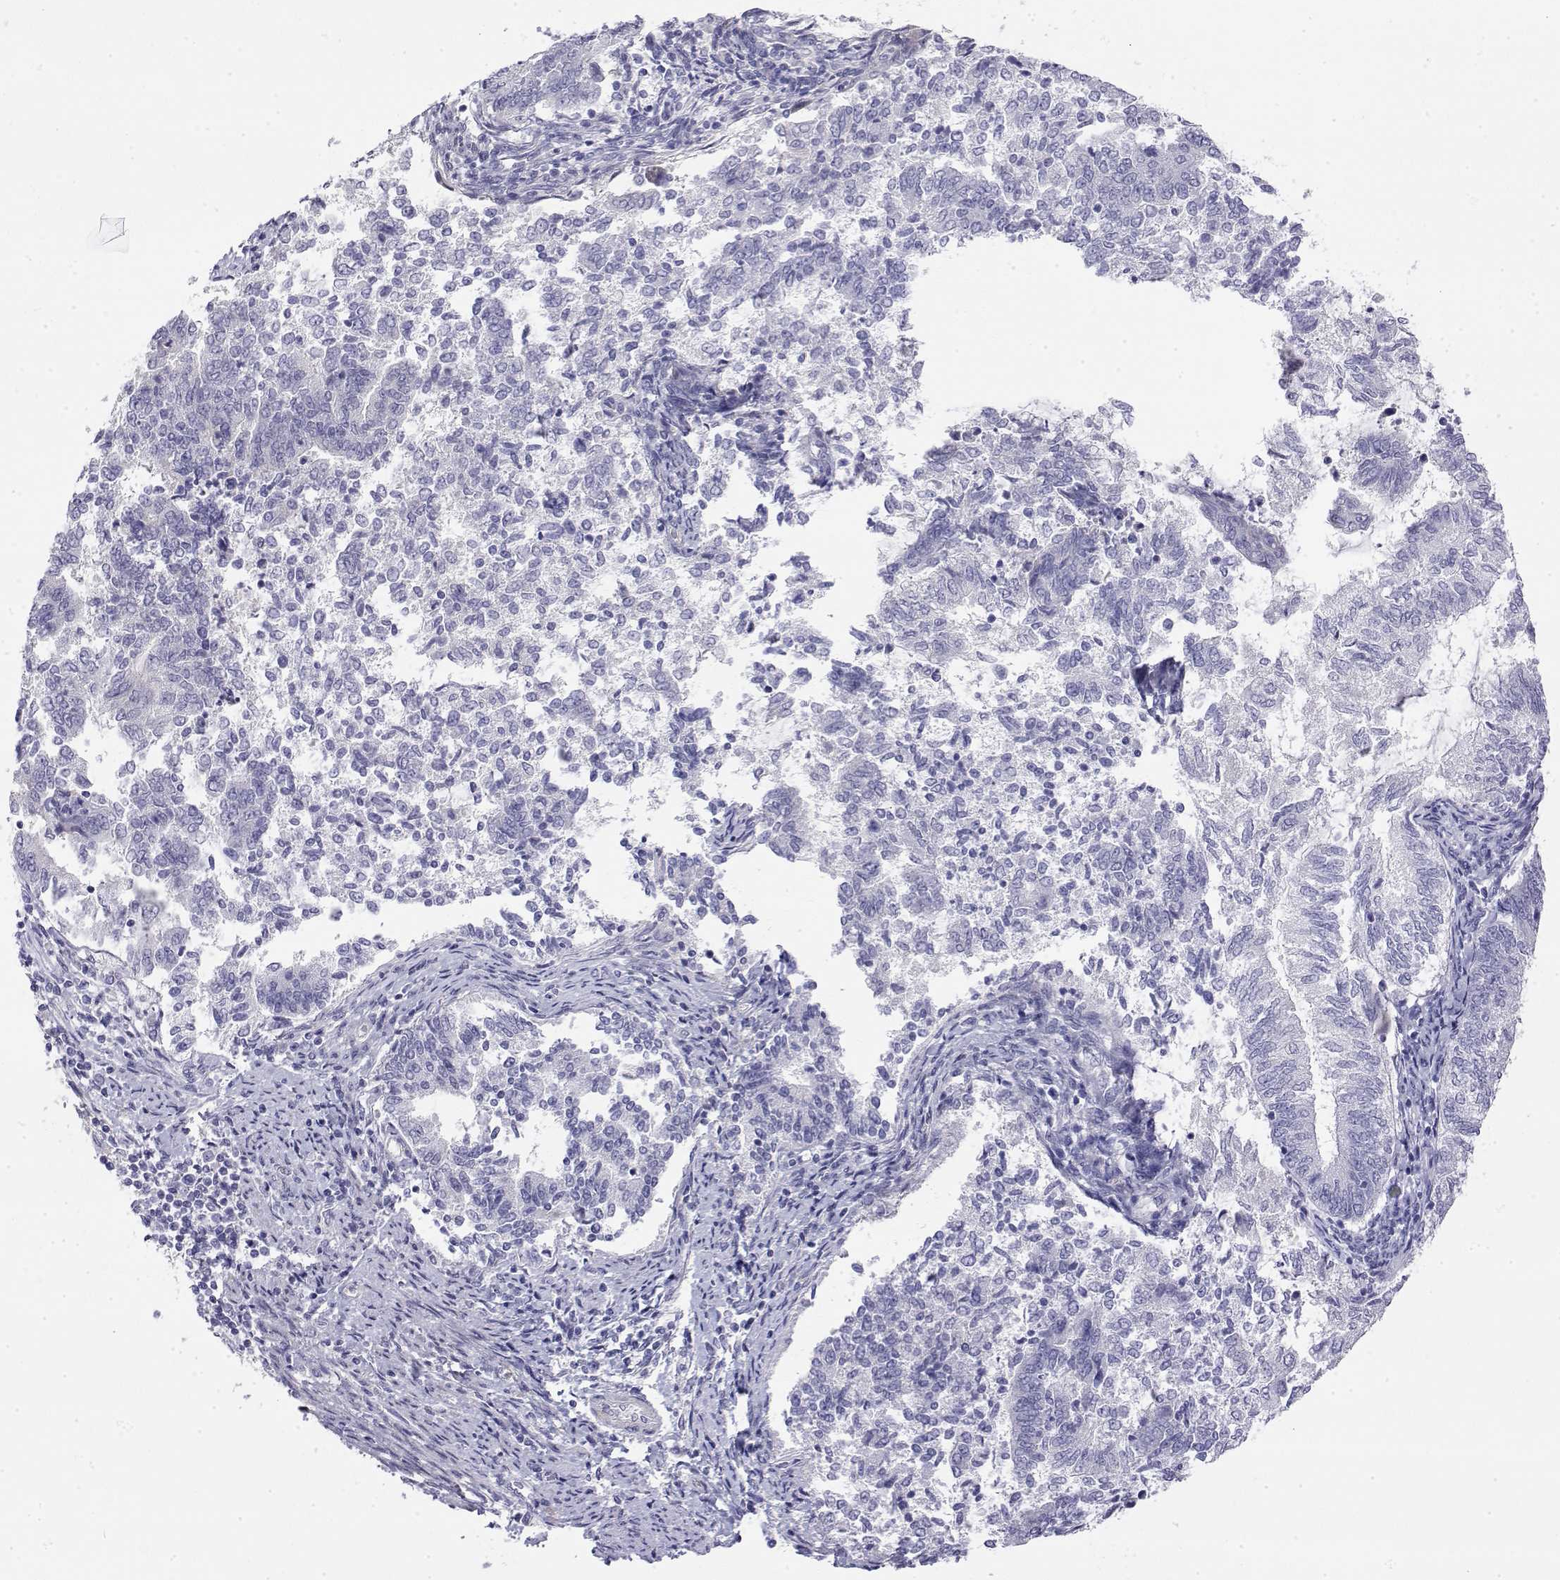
{"staining": {"intensity": "negative", "quantity": "none", "location": "none"}, "tissue": "endometrial cancer", "cell_type": "Tumor cells", "image_type": "cancer", "snomed": [{"axis": "morphology", "description": "Adenocarcinoma, NOS"}, {"axis": "topography", "description": "Endometrium"}], "caption": "Immunohistochemistry (IHC) image of adenocarcinoma (endometrial) stained for a protein (brown), which demonstrates no expression in tumor cells.", "gene": "LY6D", "patient": {"sex": "female", "age": 65}}